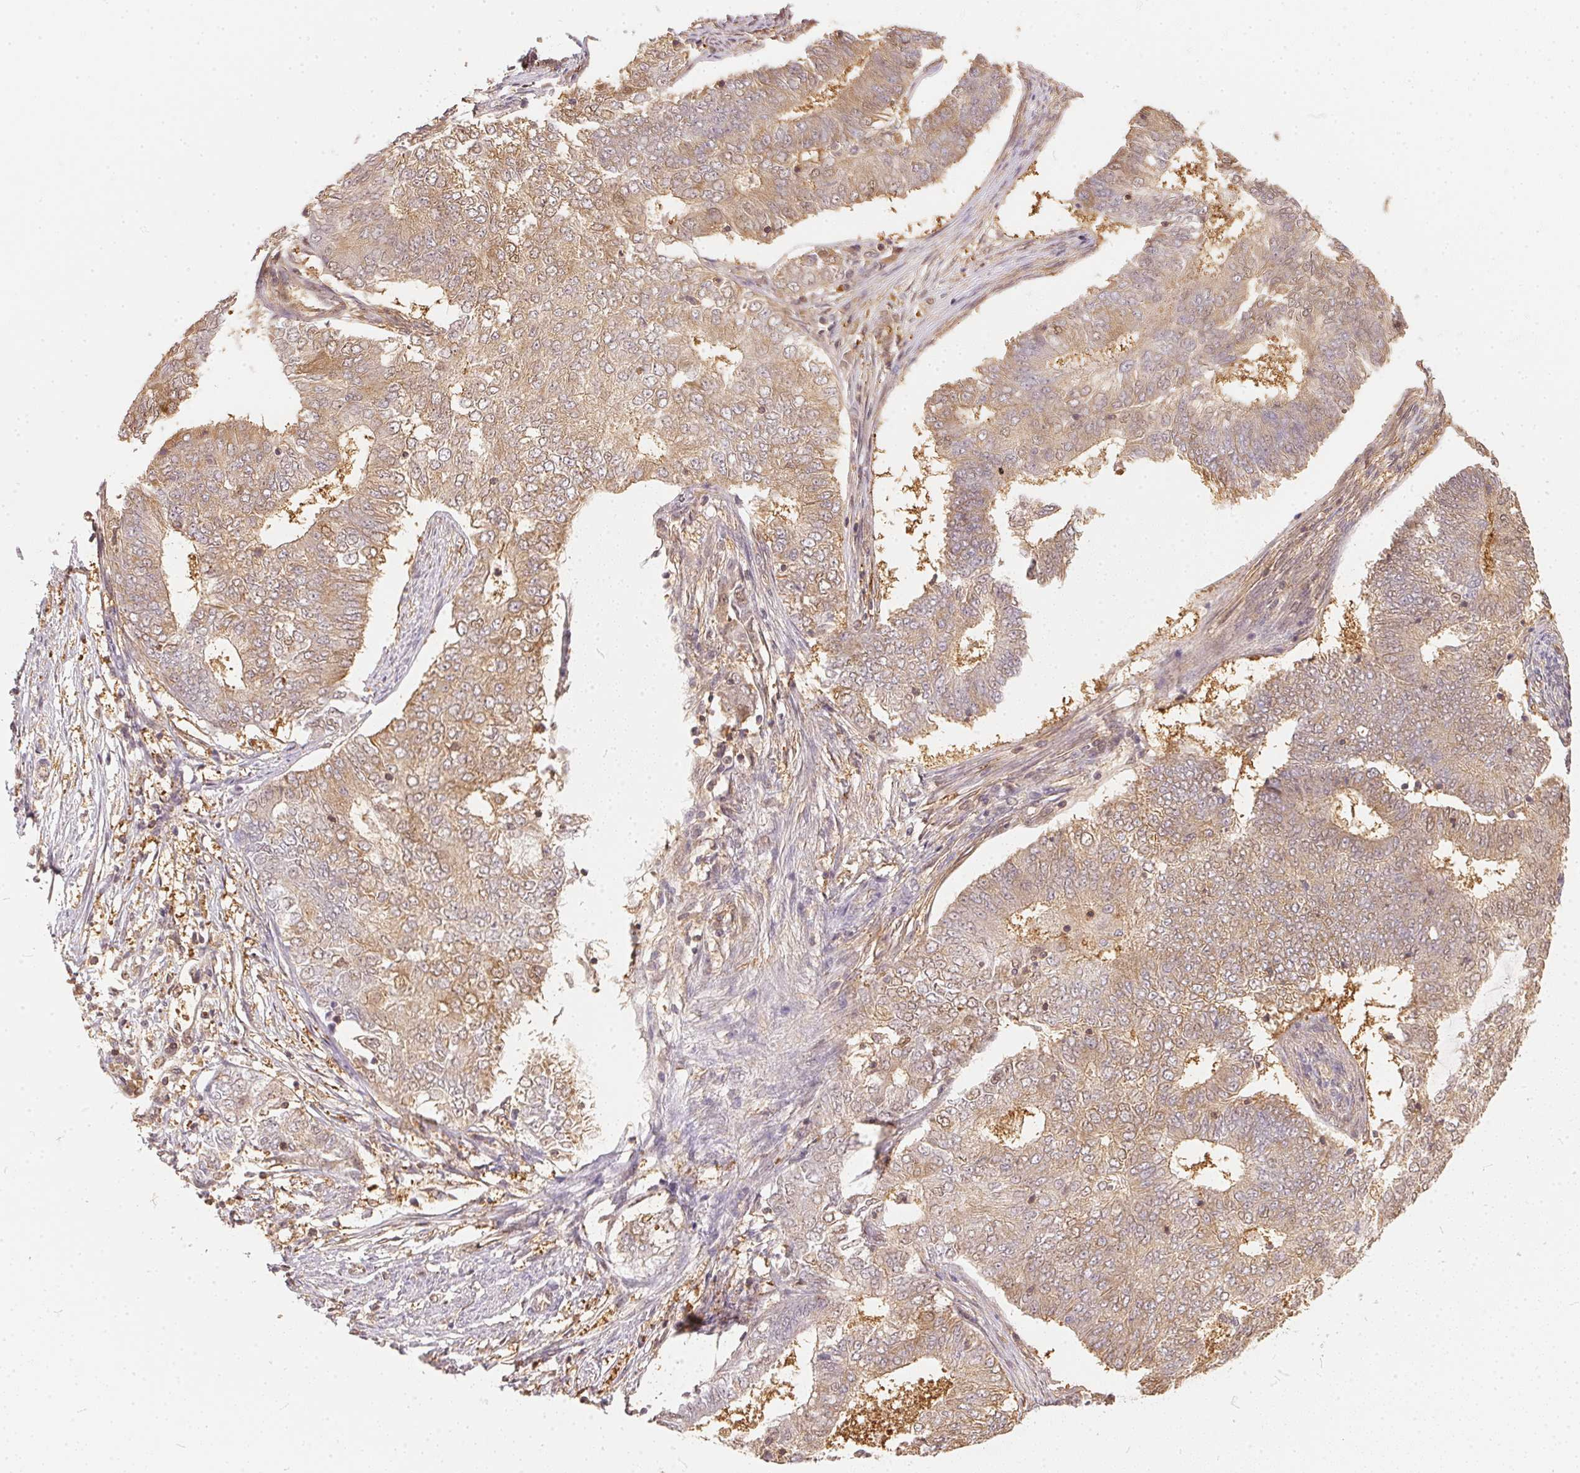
{"staining": {"intensity": "weak", "quantity": ">75%", "location": "cytoplasmic/membranous"}, "tissue": "endometrial cancer", "cell_type": "Tumor cells", "image_type": "cancer", "snomed": [{"axis": "morphology", "description": "Adenocarcinoma, NOS"}, {"axis": "topography", "description": "Endometrium"}], "caption": "Weak cytoplasmic/membranous positivity for a protein is identified in approximately >75% of tumor cells of endometrial cancer (adenocarcinoma) using IHC.", "gene": "BLMH", "patient": {"sex": "female", "age": 62}}